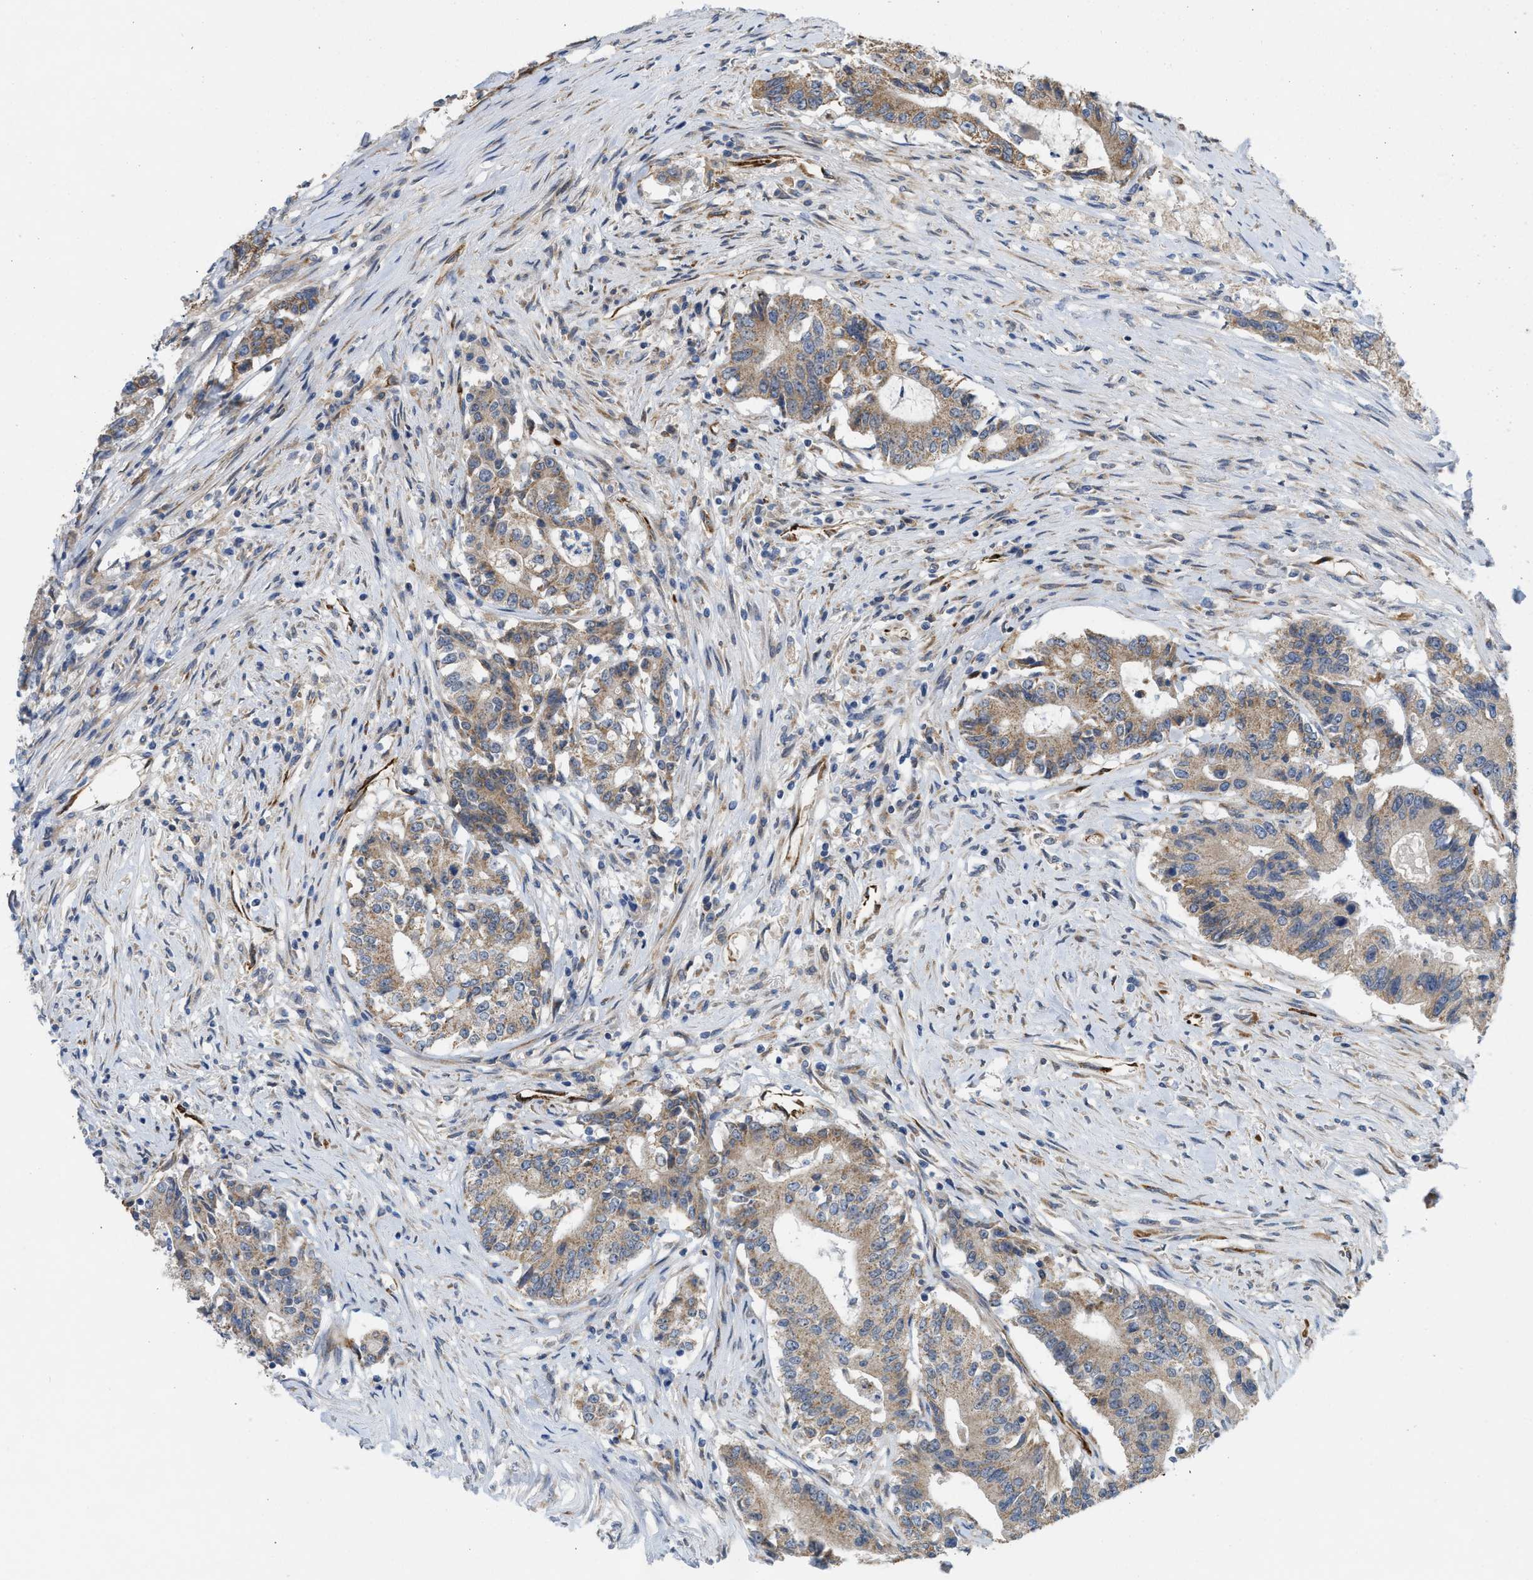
{"staining": {"intensity": "moderate", "quantity": ">75%", "location": "cytoplasmic/membranous"}, "tissue": "colorectal cancer", "cell_type": "Tumor cells", "image_type": "cancer", "snomed": [{"axis": "morphology", "description": "Adenocarcinoma, NOS"}, {"axis": "topography", "description": "Colon"}], "caption": "Protein expression analysis of human adenocarcinoma (colorectal) reveals moderate cytoplasmic/membranous expression in about >75% of tumor cells.", "gene": "EOGT", "patient": {"sex": "female", "age": 77}}